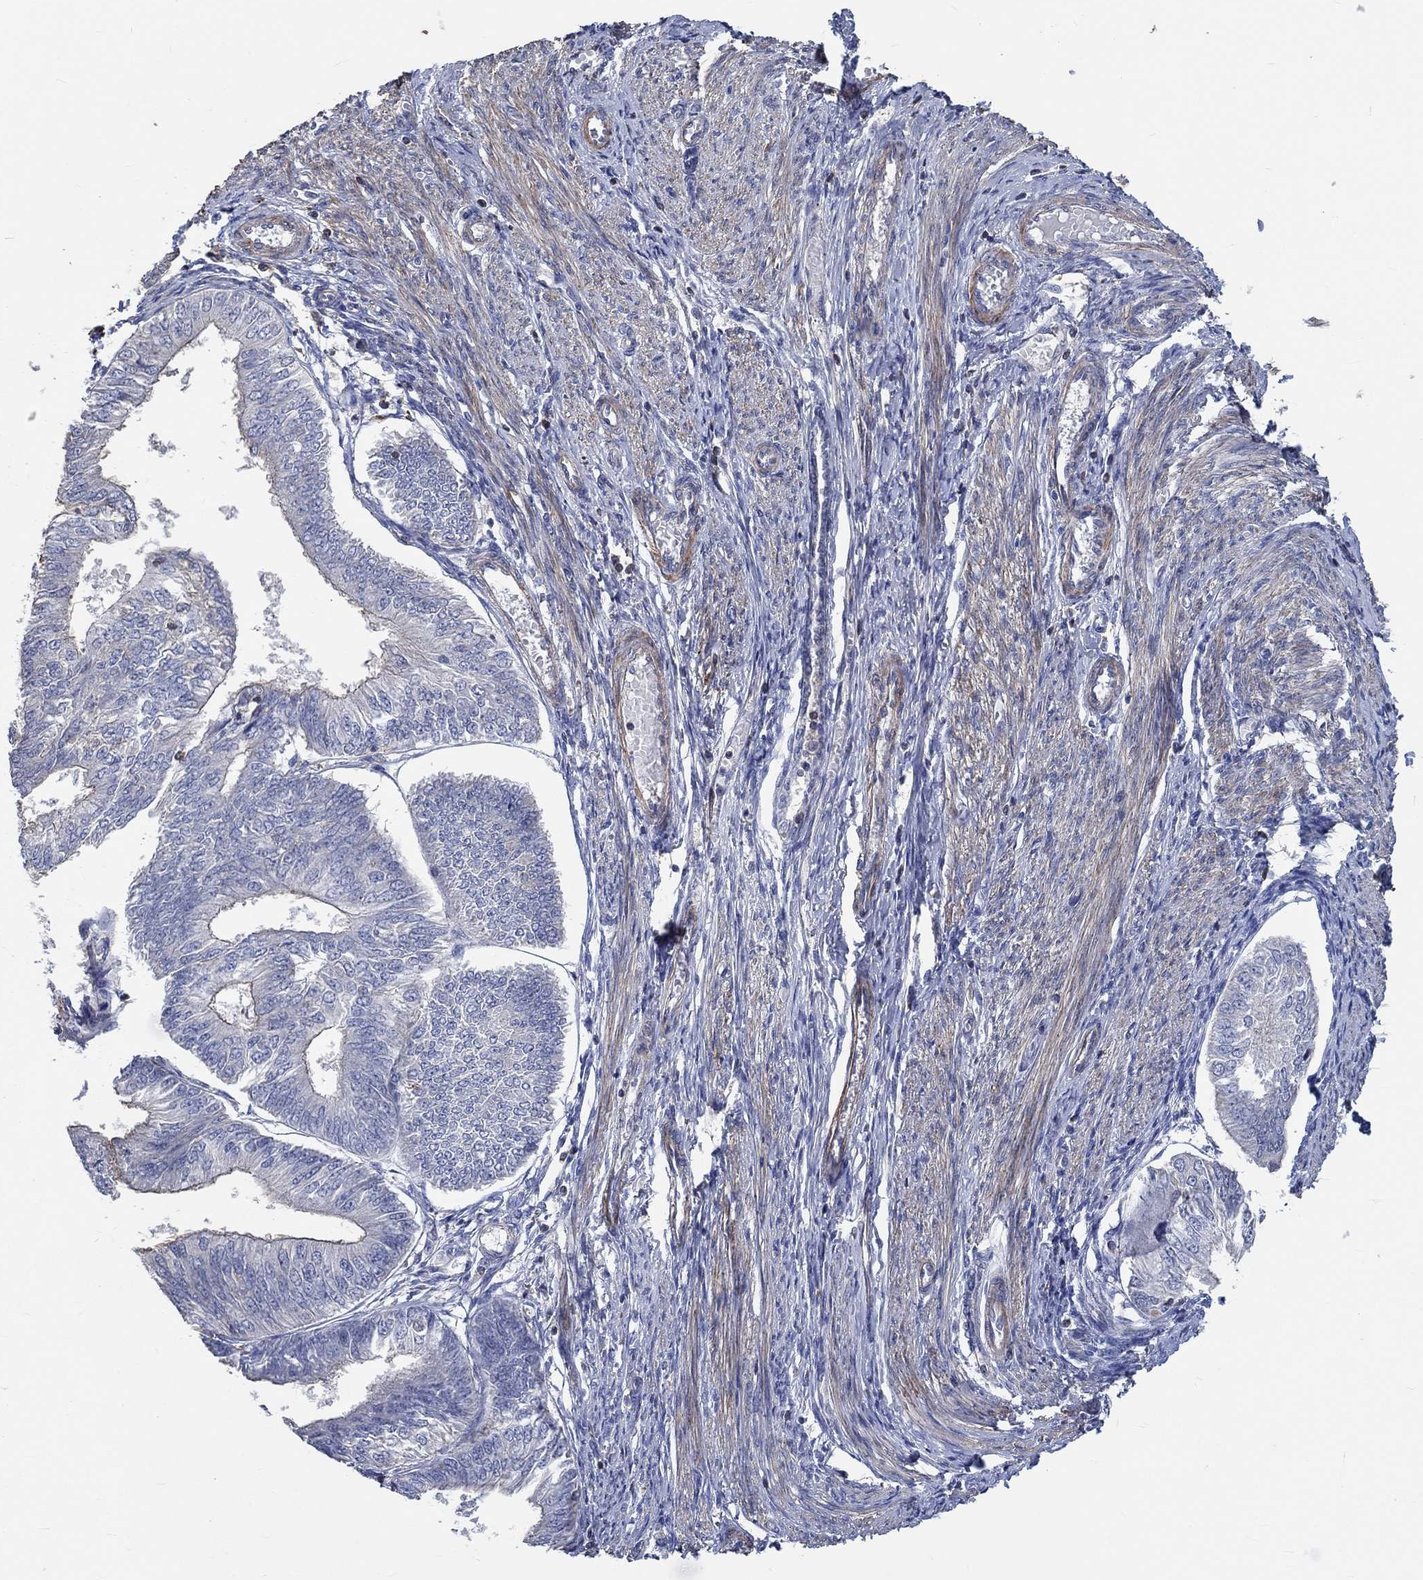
{"staining": {"intensity": "moderate", "quantity": "<25%", "location": "cytoplasmic/membranous"}, "tissue": "endometrial cancer", "cell_type": "Tumor cells", "image_type": "cancer", "snomed": [{"axis": "morphology", "description": "Adenocarcinoma, NOS"}, {"axis": "topography", "description": "Endometrium"}], "caption": "A brown stain highlights moderate cytoplasmic/membranous expression of a protein in human adenocarcinoma (endometrial) tumor cells. (DAB (3,3'-diaminobenzidine) IHC with brightfield microscopy, high magnification).", "gene": "TNFAIP8L3", "patient": {"sex": "female", "age": 58}}